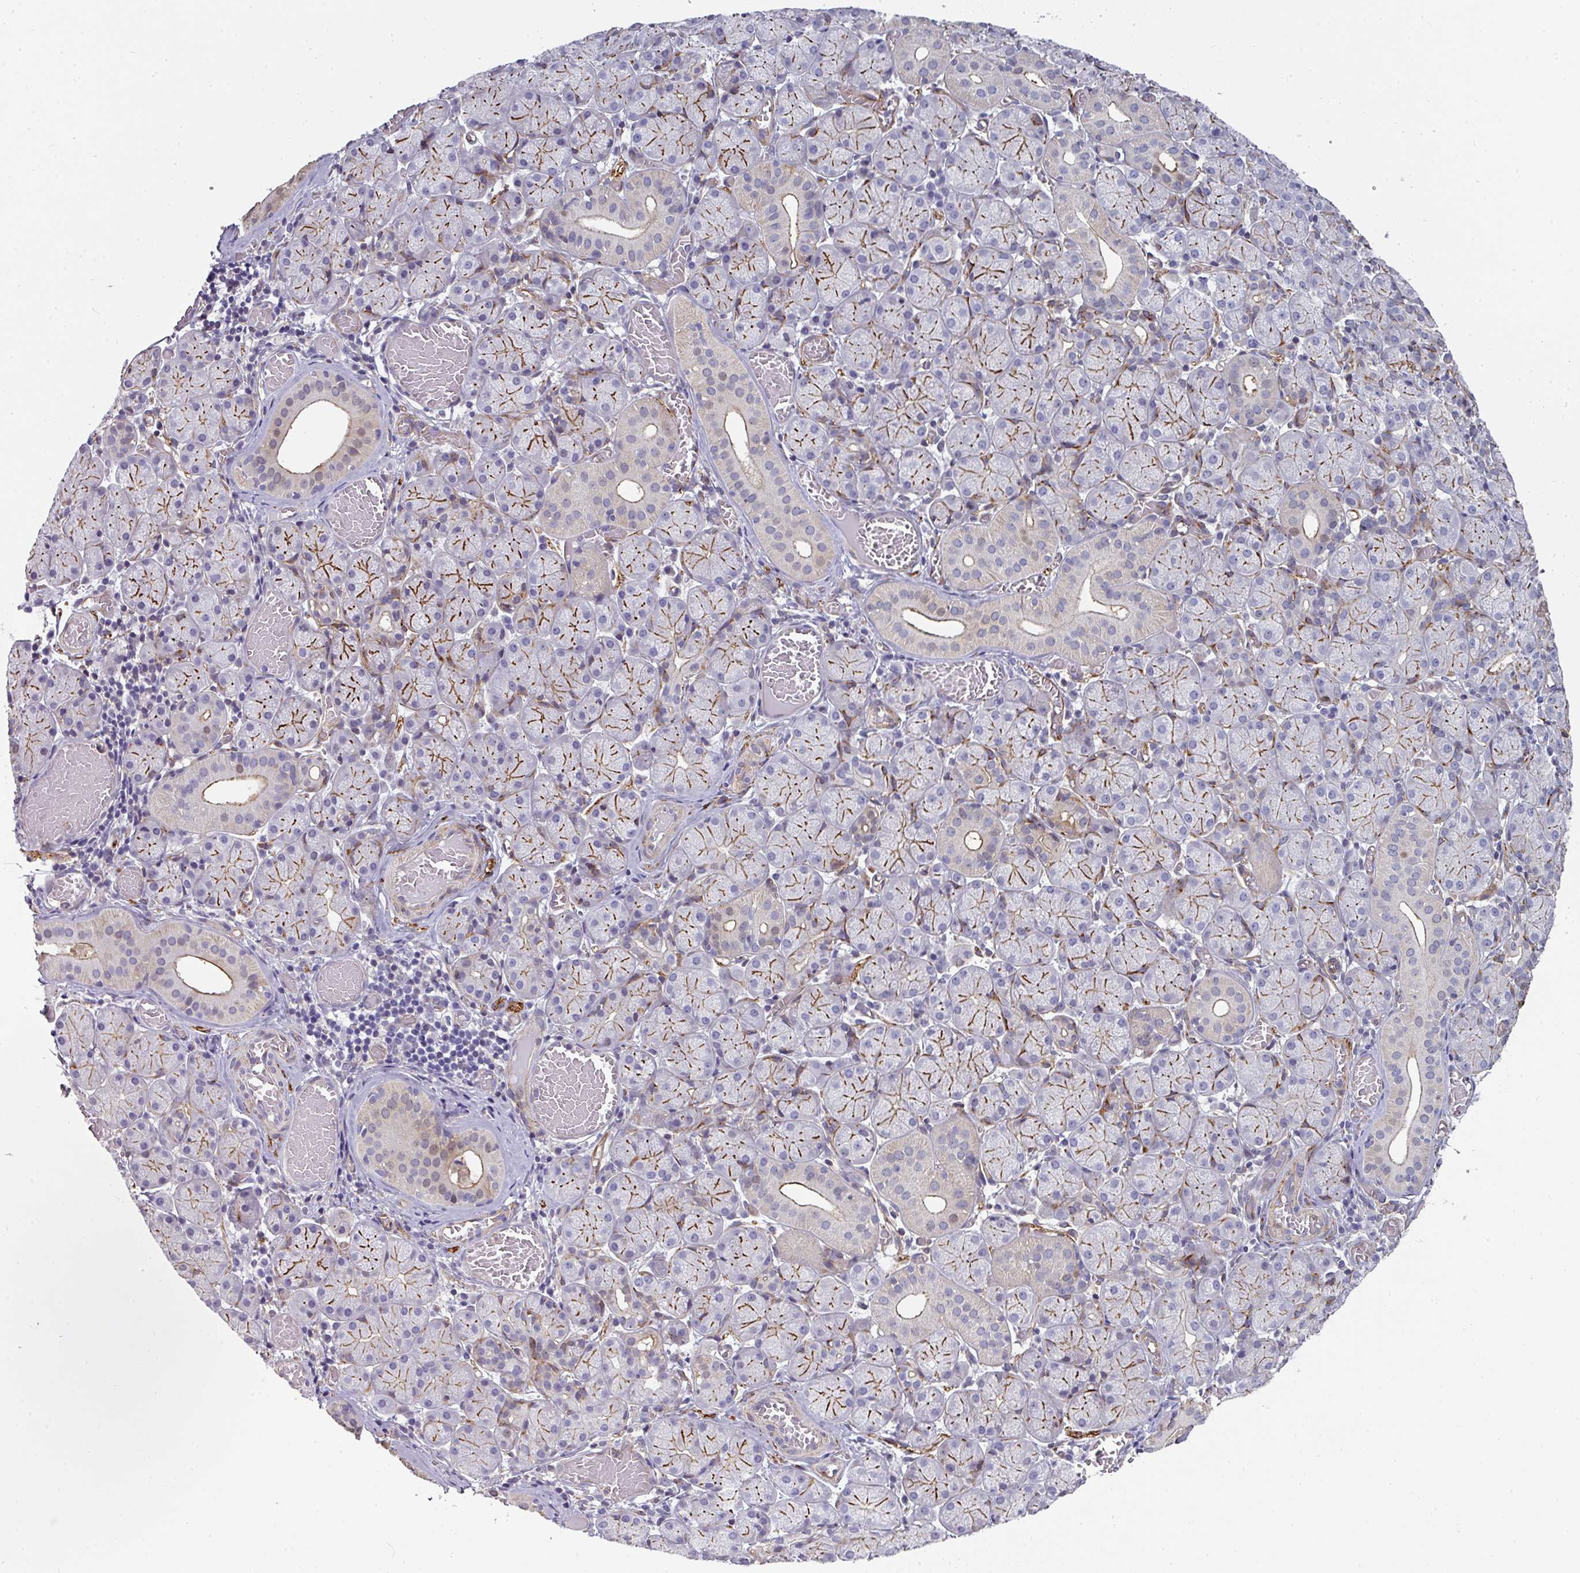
{"staining": {"intensity": "strong", "quantity": "25%-75%", "location": "cytoplasmic/membranous"}, "tissue": "salivary gland", "cell_type": "Glandular cells", "image_type": "normal", "snomed": [{"axis": "morphology", "description": "Normal tissue, NOS"}, {"axis": "topography", "description": "Salivary gland"}], "caption": "Glandular cells reveal high levels of strong cytoplasmic/membranous positivity in approximately 25%-75% of cells in benign human salivary gland.", "gene": "BEND5", "patient": {"sex": "female", "age": 24}}